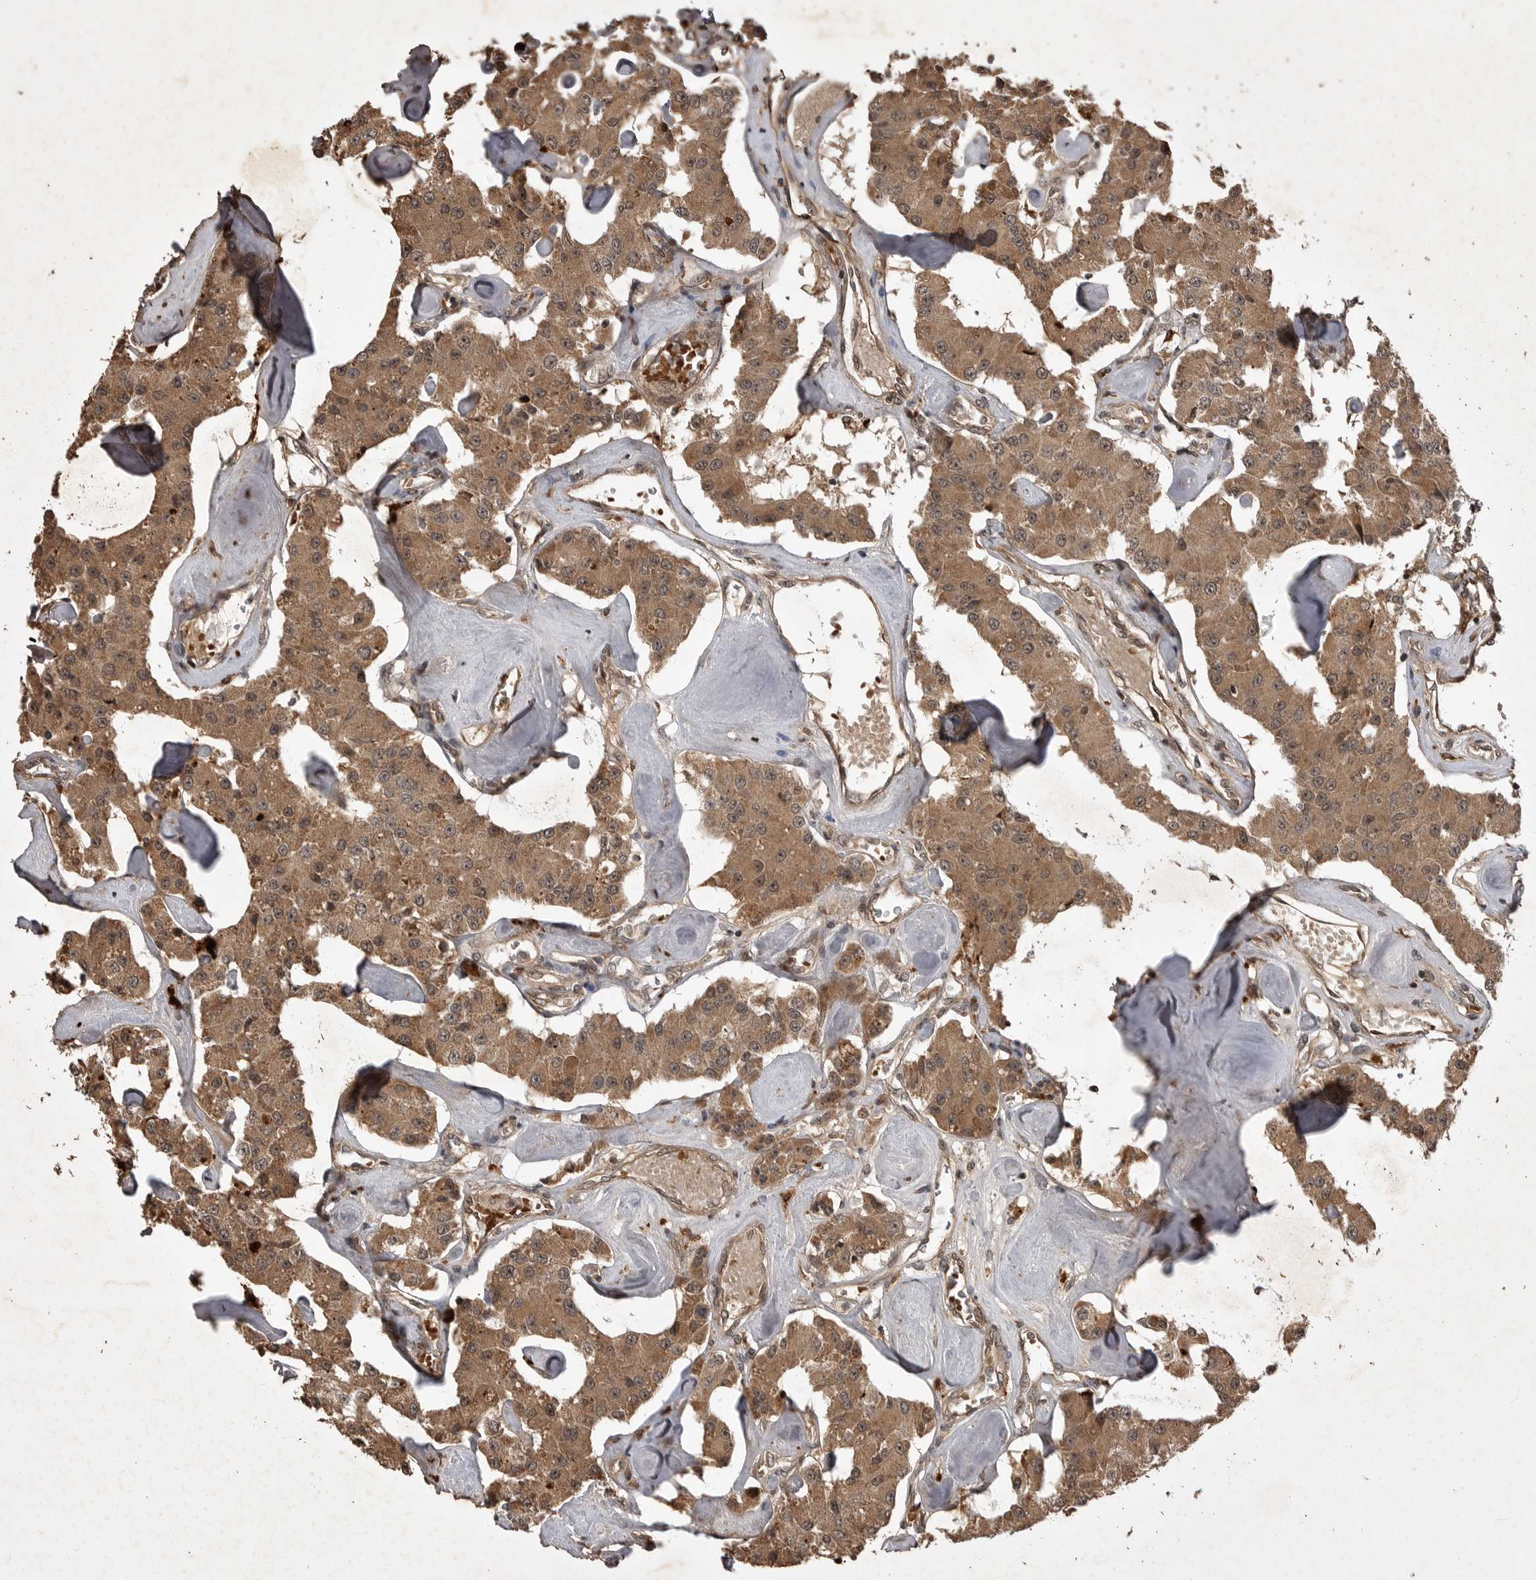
{"staining": {"intensity": "moderate", "quantity": ">75%", "location": "cytoplasmic/membranous"}, "tissue": "carcinoid", "cell_type": "Tumor cells", "image_type": "cancer", "snomed": [{"axis": "morphology", "description": "Carcinoid, malignant, NOS"}, {"axis": "topography", "description": "Pancreas"}], "caption": "This is a histology image of immunohistochemistry (IHC) staining of carcinoid, which shows moderate staining in the cytoplasmic/membranous of tumor cells.", "gene": "AKAP7", "patient": {"sex": "male", "age": 41}}